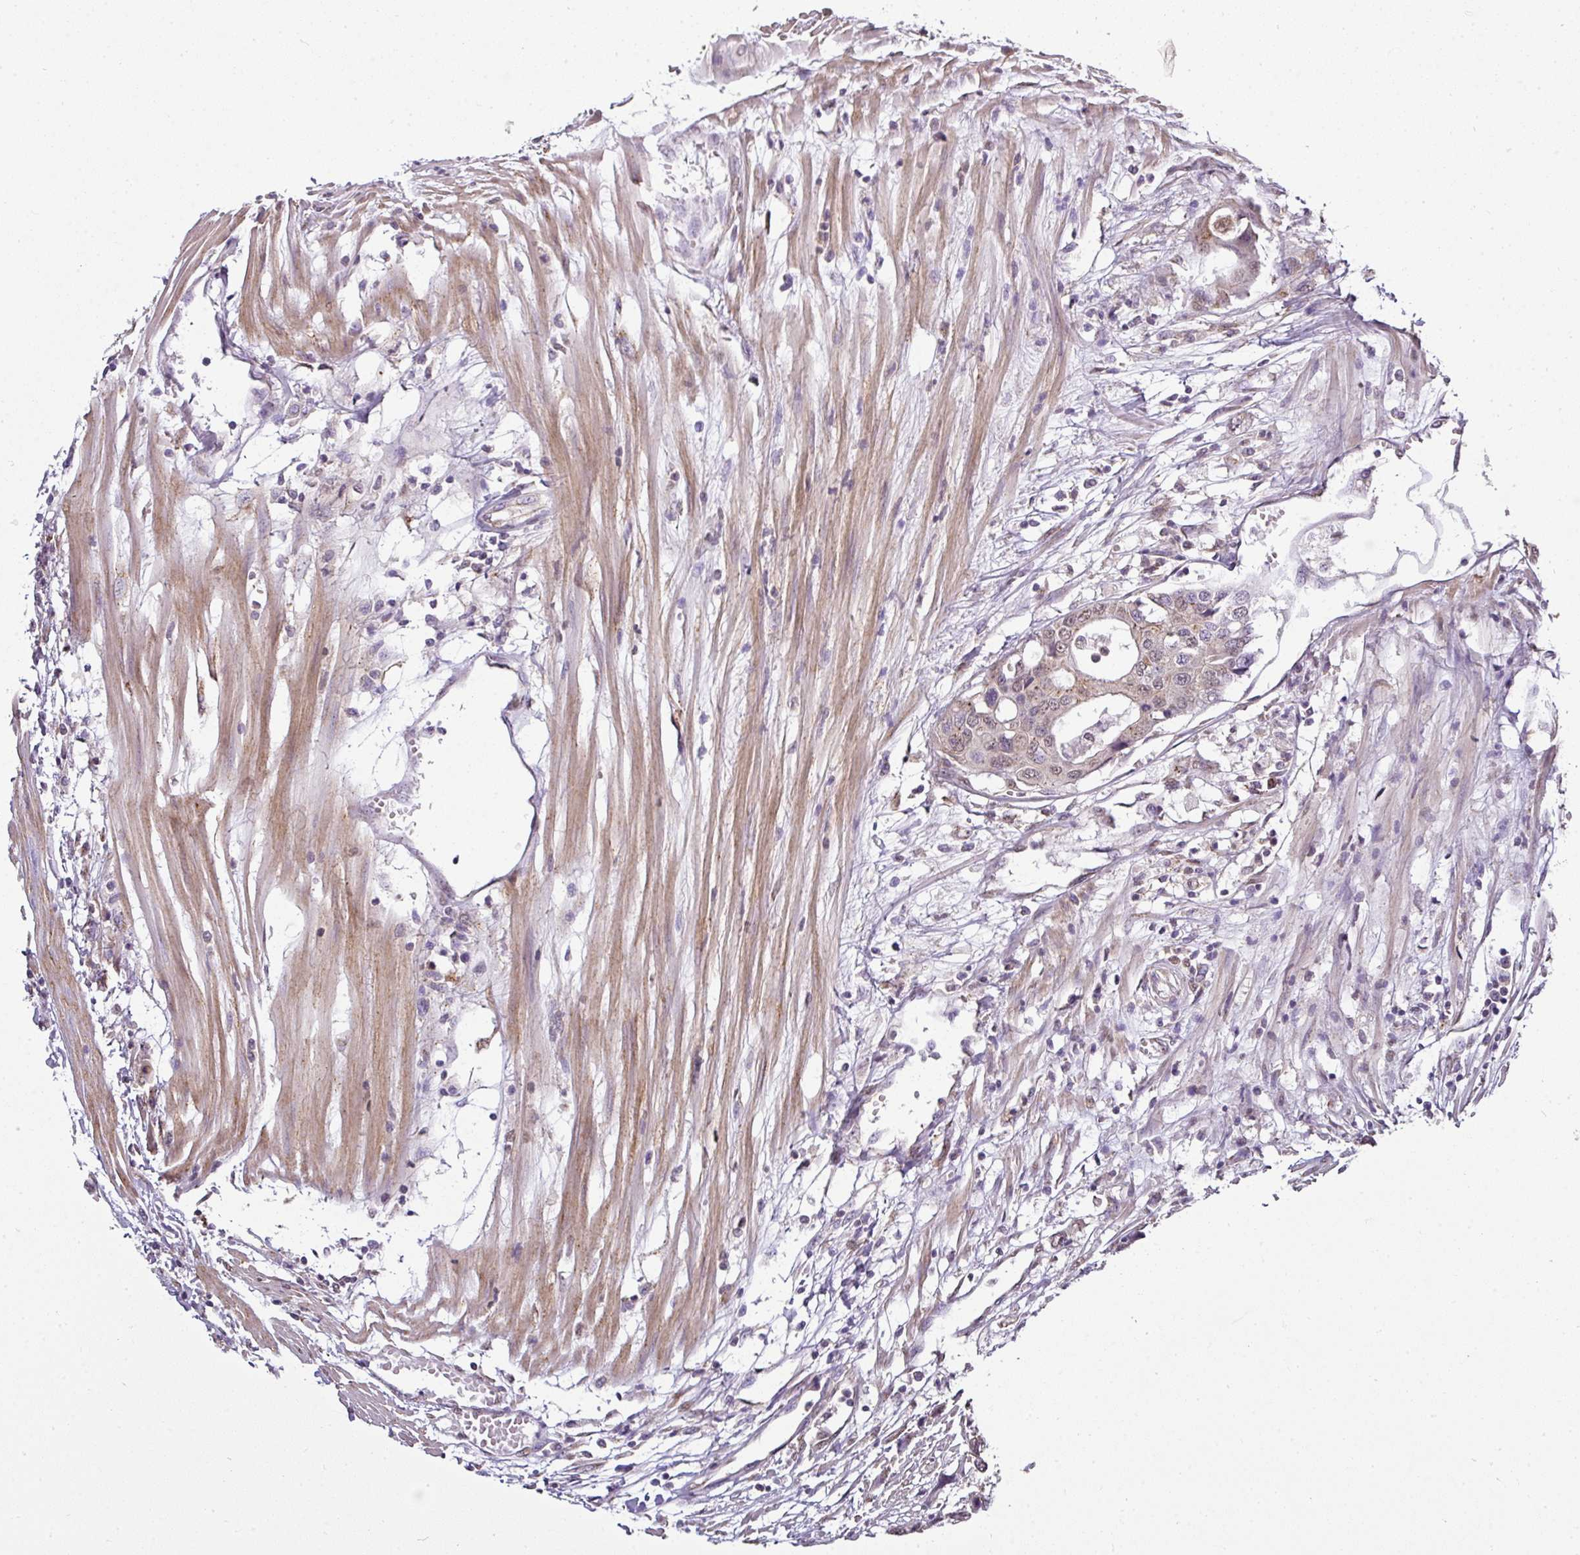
{"staining": {"intensity": "weak", "quantity": "25%-75%", "location": "nuclear"}, "tissue": "colorectal cancer", "cell_type": "Tumor cells", "image_type": "cancer", "snomed": [{"axis": "morphology", "description": "Adenocarcinoma, NOS"}, {"axis": "topography", "description": "Colon"}], "caption": "IHC of colorectal cancer (adenocarcinoma) exhibits low levels of weak nuclear staining in approximately 25%-75% of tumor cells.", "gene": "JPH2", "patient": {"sex": "male", "age": 77}}